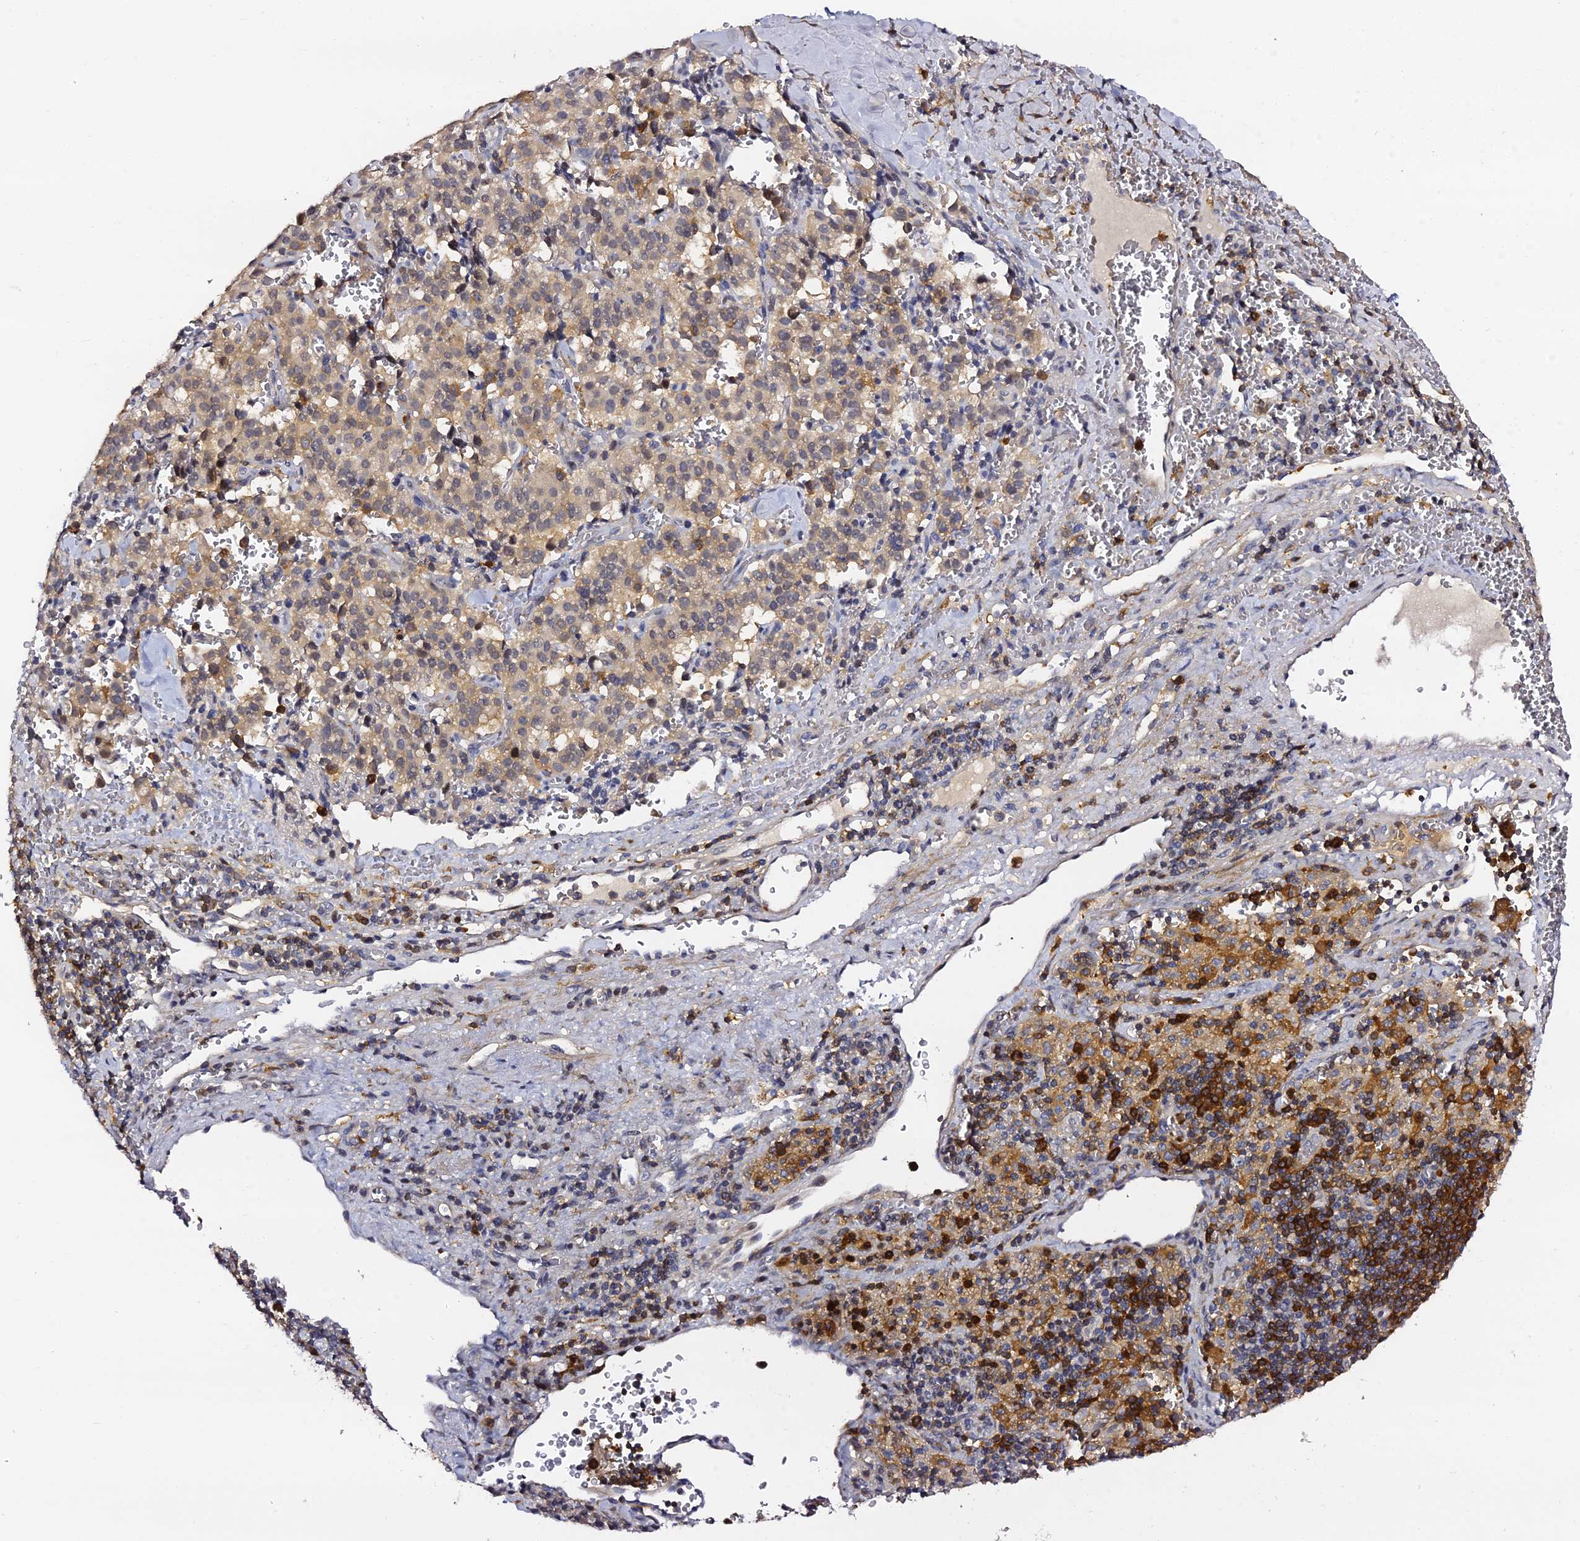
{"staining": {"intensity": "weak", "quantity": ">75%", "location": "cytoplasmic/membranous"}, "tissue": "pancreatic cancer", "cell_type": "Tumor cells", "image_type": "cancer", "snomed": [{"axis": "morphology", "description": "Adenocarcinoma, NOS"}, {"axis": "topography", "description": "Pancreas"}], "caption": "Tumor cells demonstrate low levels of weak cytoplasmic/membranous staining in approximately >75% of cells in pancreatic cancer.", "gene": "IL4I1", "patient": {"sex": "male", "age": 65}}